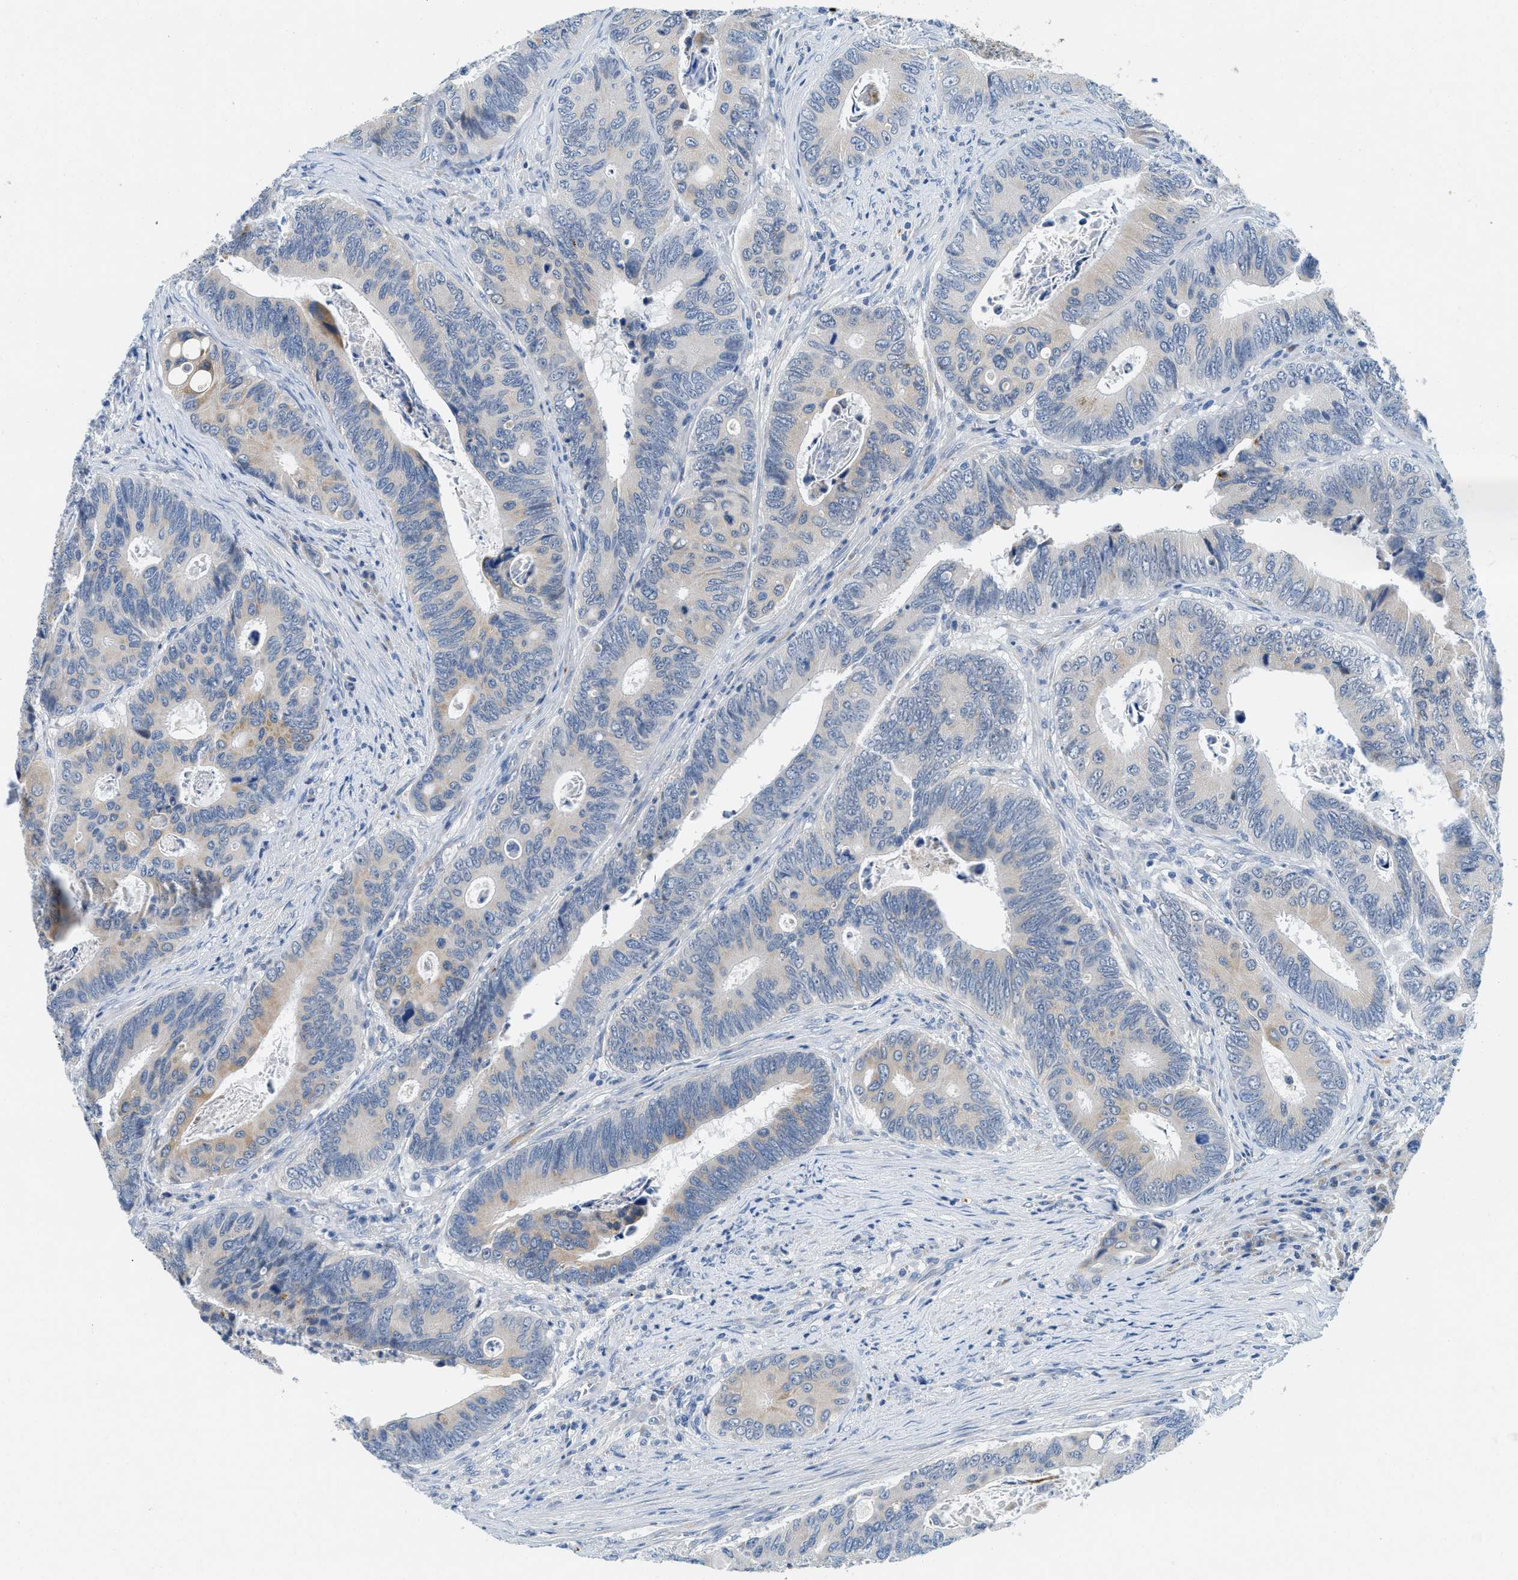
{"staining": {"intensity": "weak", "quantity": "<25%", "location": "cytoplasmic/membranous"}, "tissue": "colorectal cancer", "cell_type": "Tumor cells", "image_type": "cancer", "snomed": [{"axis": "morphology", "description": "Inflammation, NOS"}, {"axis": "morphology", "description": "Adenocarcinoma, NOS"}, {"axis": "topography", "description": "Colon"}], "caption": "IHC of colorectal adenocarcinoma reveals no positivity in tumor cells. (Immunohistochemistry, brightfield microscopy, high magnification).", "gene": "TSPAN3", "patient": {"sex": "male", "age": 72}}